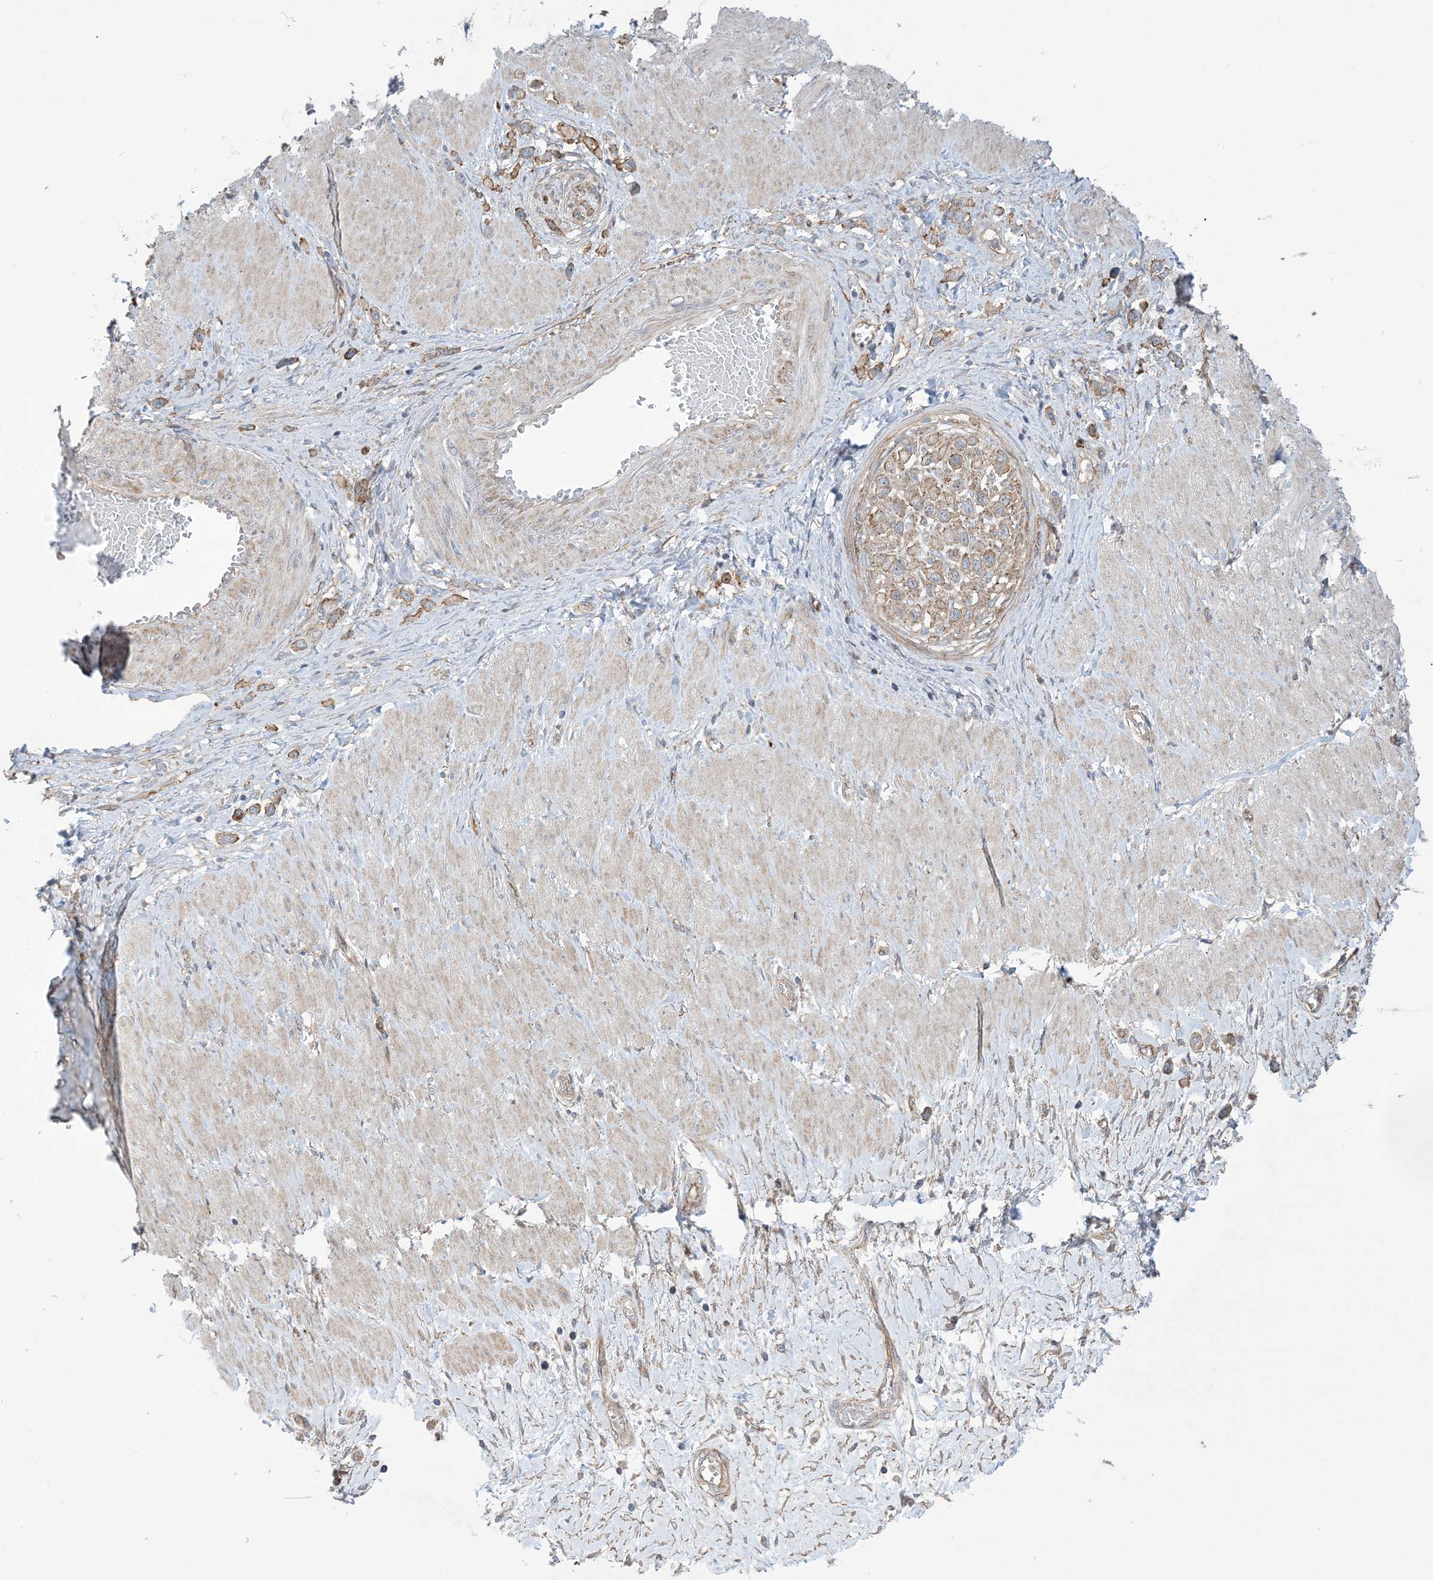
{"staining": {"intensity": "moderate", "quantity": ">75%", "location": "cytoplasmic/membranous"}, "tissue": "stomach cancer", "cell_type": "Tumor cells", "image_type": "cancer", "snomed": [{"axis": "morphology", "description": "Normal tissue, NOS"}, {"axis": "morphology", "description": "Adenocarcinoma, NOS"}, {"axis": "topography", "description": "Stomach, upper"}, {"axis": "topography", "description": "Stomach"}], "caption": "Protein staining of stomach adenocarcinoma tissue reveals moderate cytoplasmic/membranous expression in about >75% of tumor cells.", "gene": "CCNY", "patient": {"sex": "female", "age": 65}}